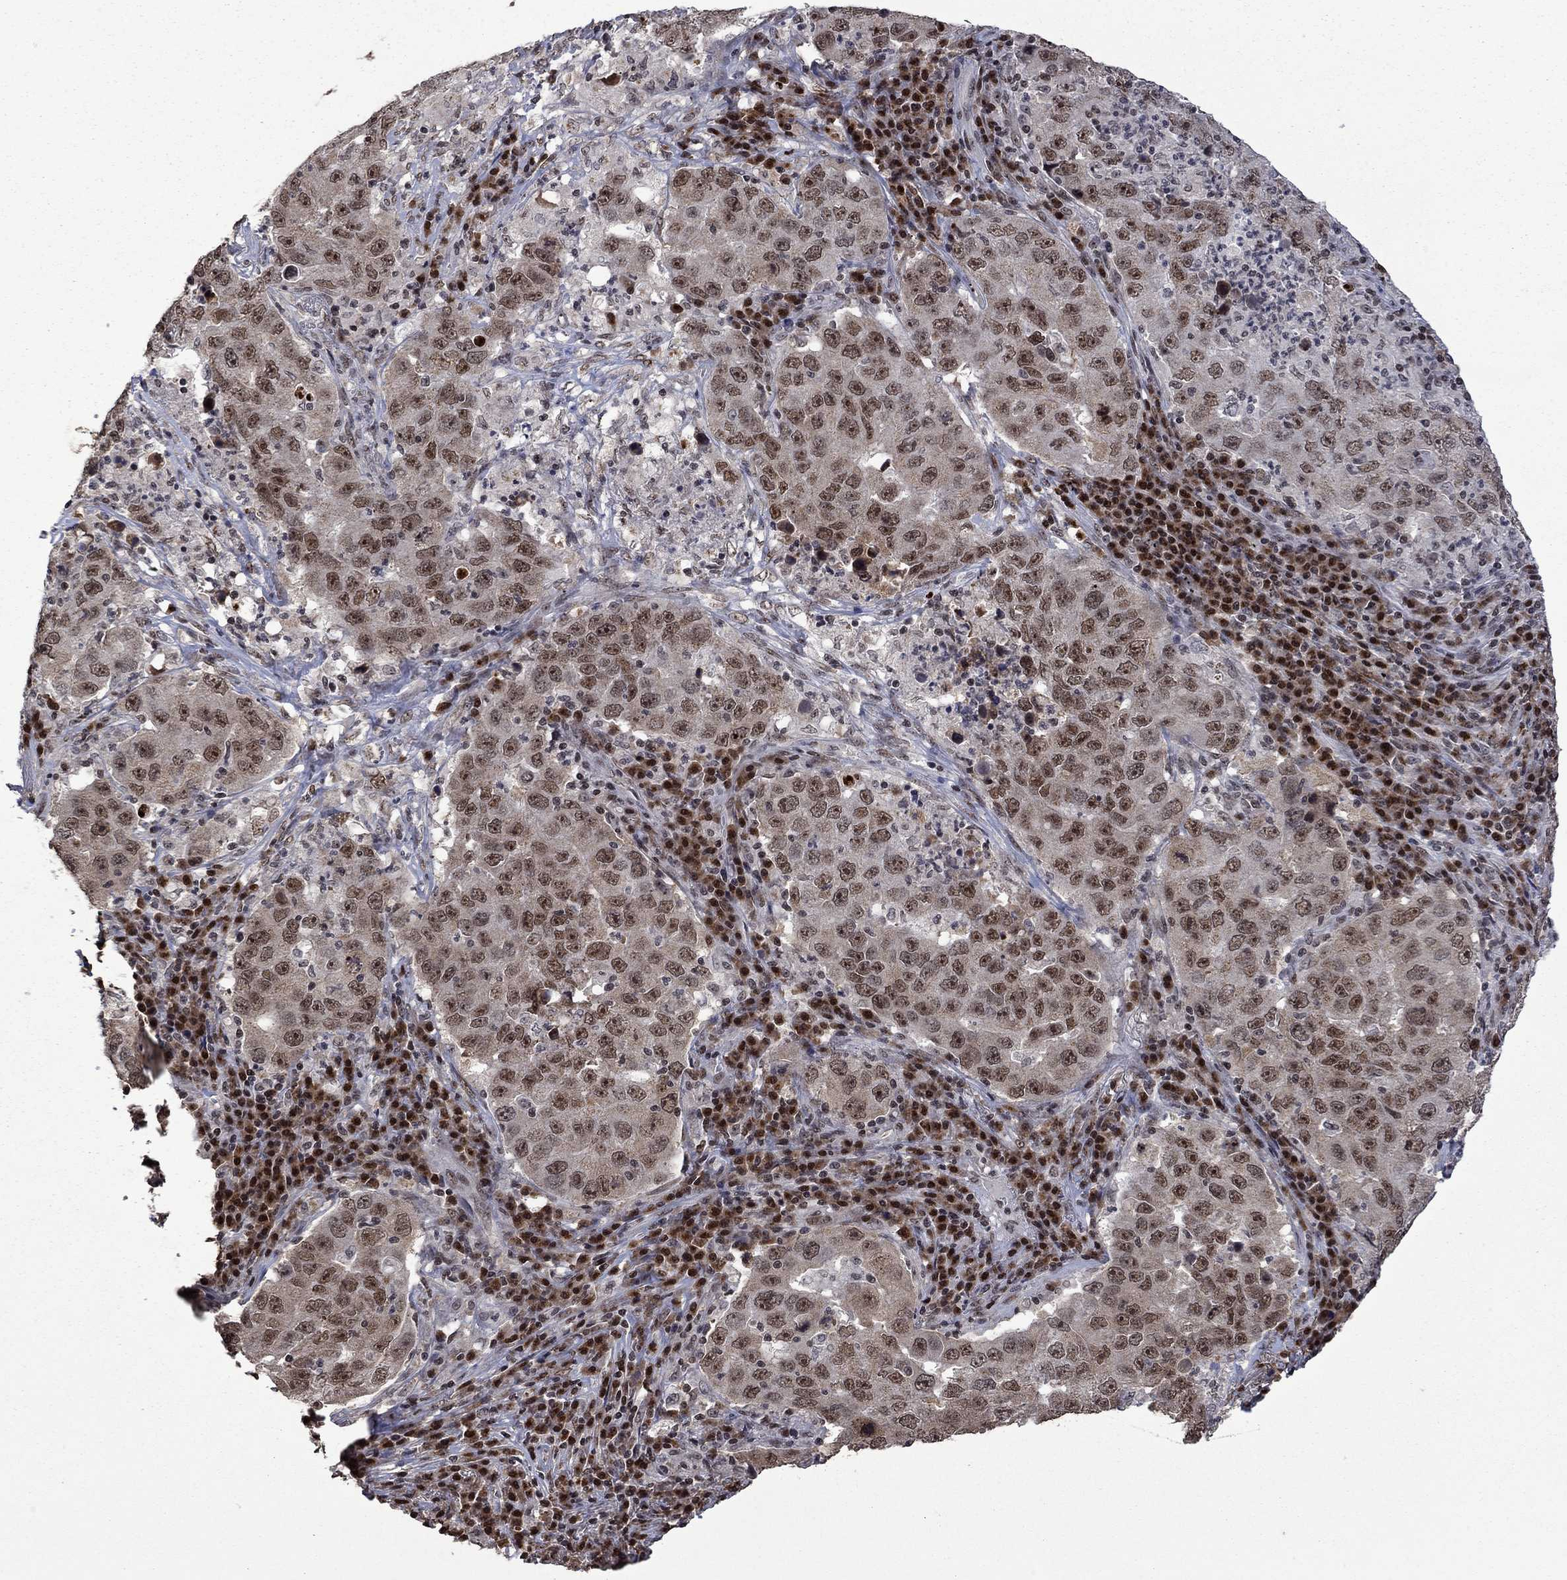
{"staining": {"intensity": "moderate", "quantity": "<25%", "location": "nuclear"}, "tissue": "lung cancer", "cell_type": "Tumor cells", "image_type": "cancer", "snomed": [{"axis": "morphology", "description": "Adenocarcinoma, NOS"}, {"axis": "topography", "description": "Lung"}], "caption": "Protein expression analysis of adenocarcinoma (lung) shows moderate nuclear positivity in about <25% of tumor cells.", "gene": "FBL", "patient": {"sex": "male", "age": 73}}